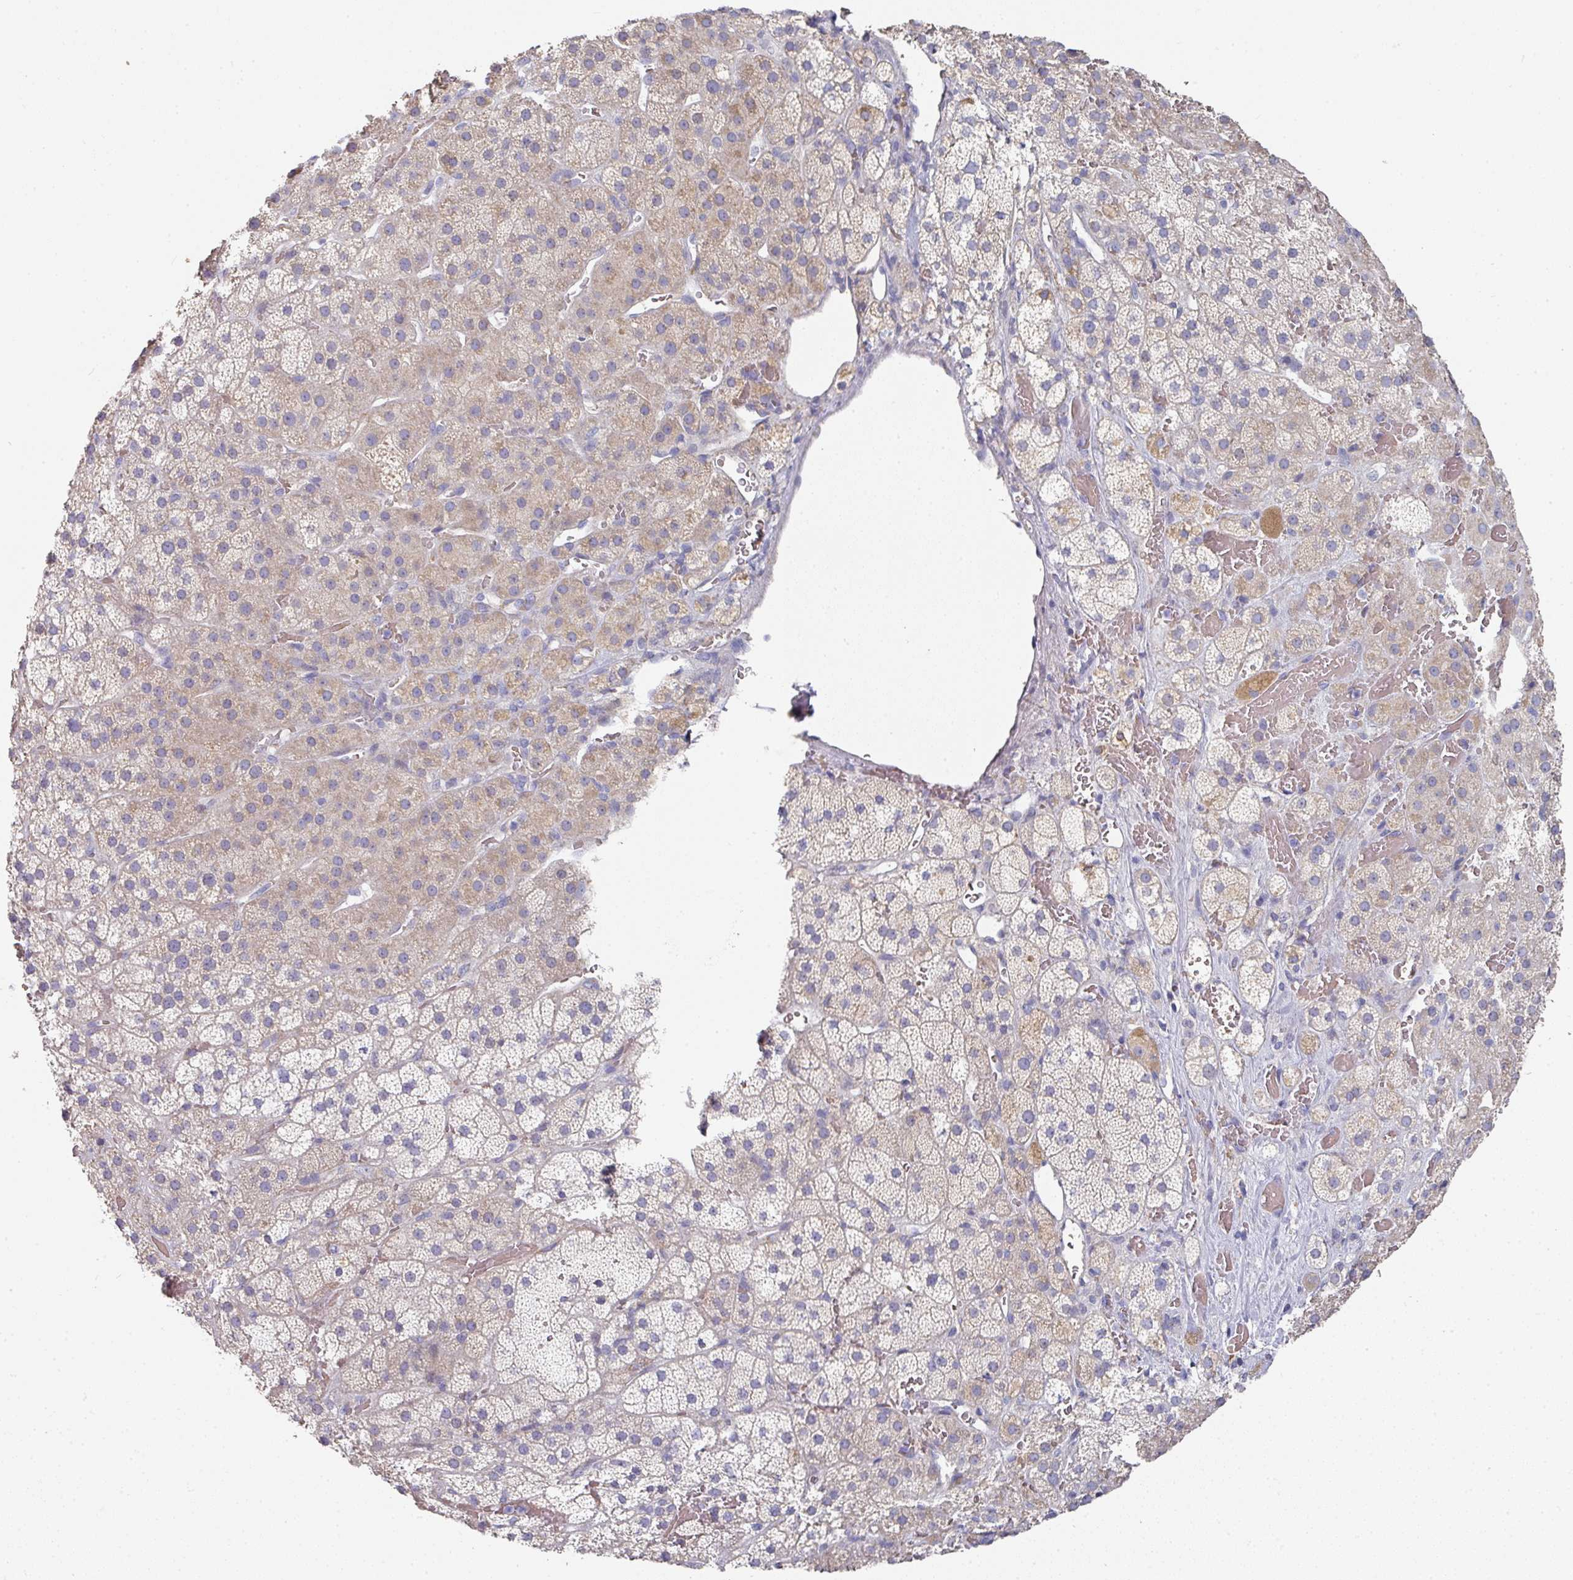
{"staining": {"intensity": "moderate", "quantity": "<25%", "location": "cytoplasmic/membranous"}, "tissue": "adrenal gland", "cell_type": "Glandular cells", "image_type": "normal", "snomed": [{"axis": "morphology", "description": "Normal tissue, NOS"}, {"axis": "topography", "description": "Adrenal gland"}], "caption": "This photomicrograph shows IHC staining of benign human adrenal gland, with low moderate cytoplasmic/membranous positivity in about <25% of glandular cells.", "gene": "PYROXD2", "patient": {"sex": "male", "age": 57}}